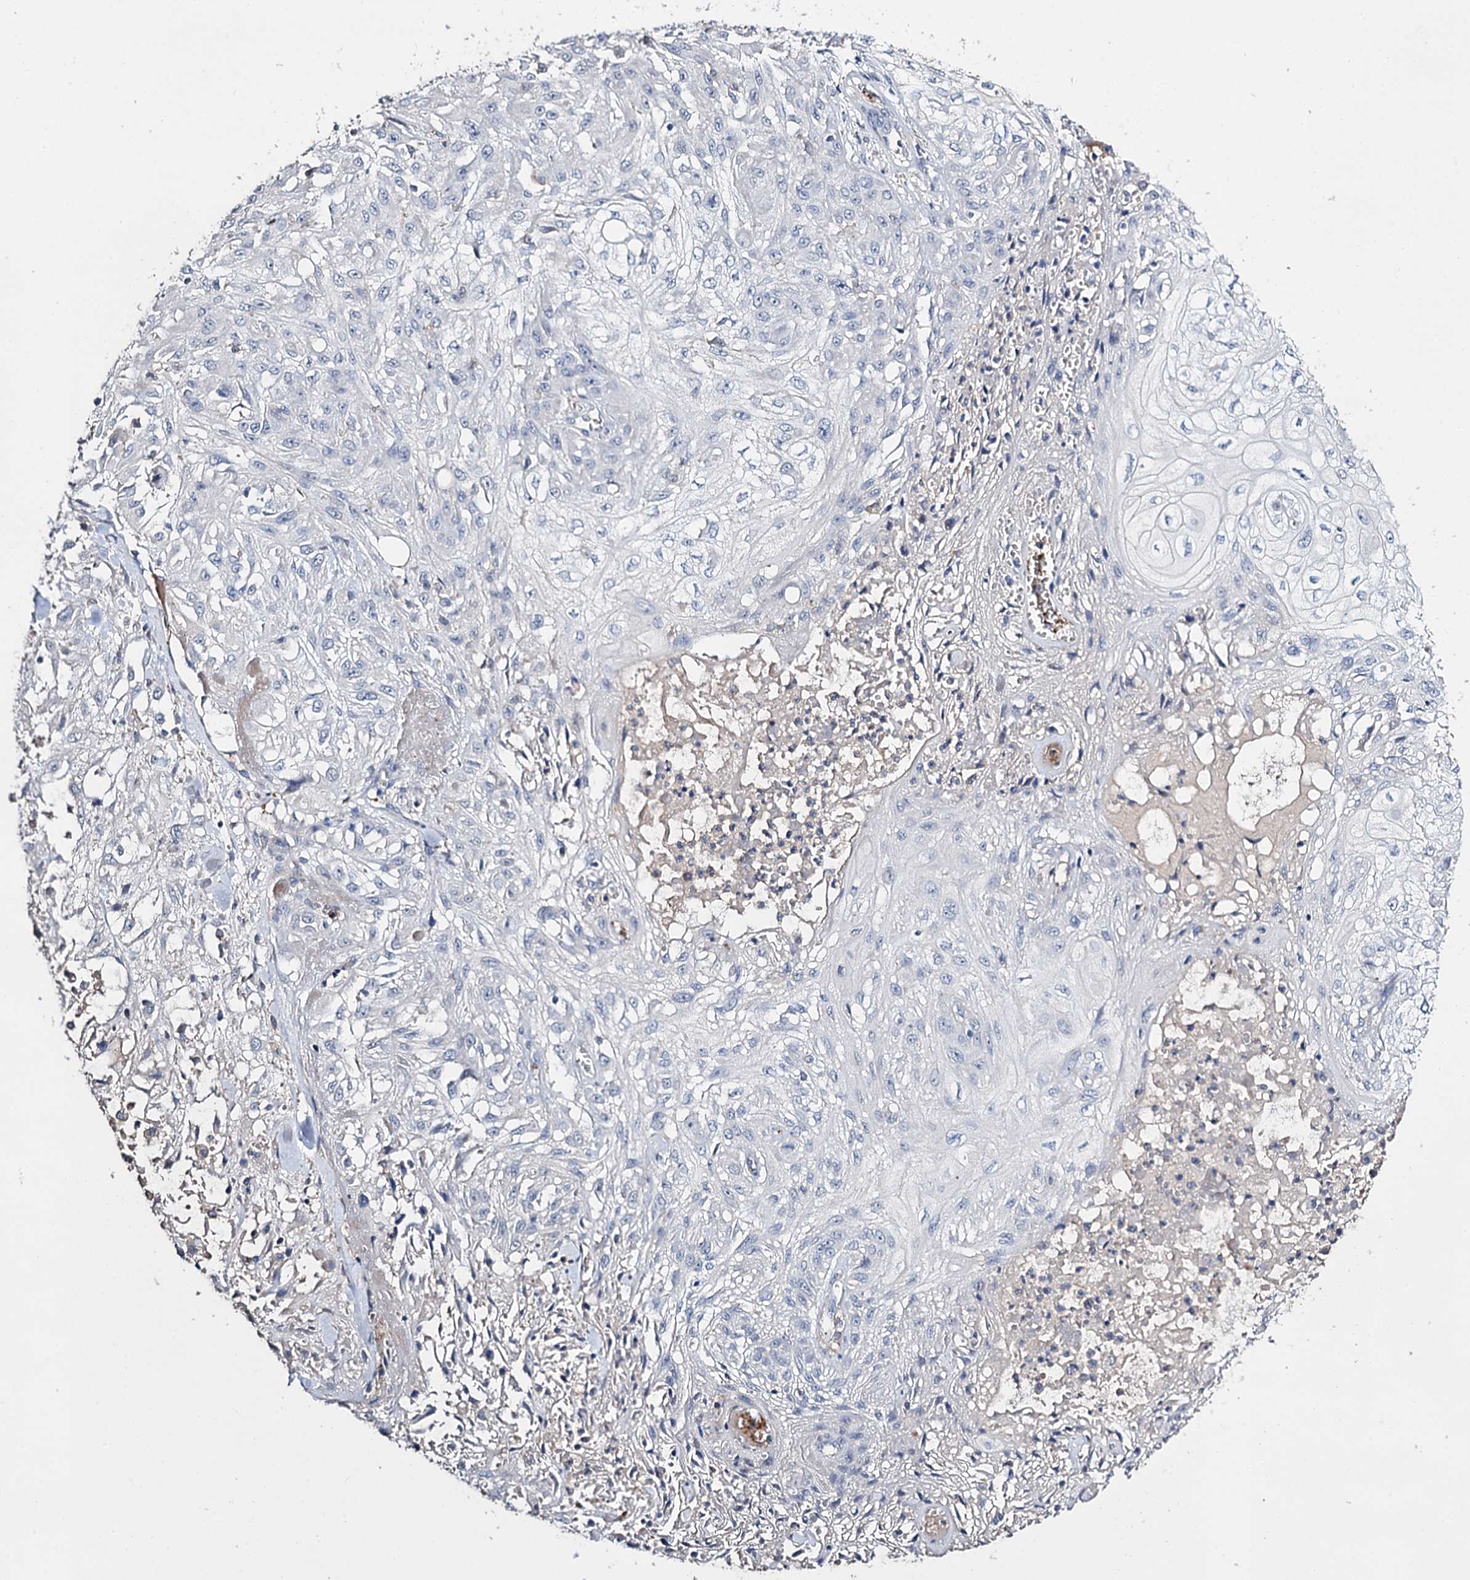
{"staining": {"intensity": "negative", "quantity": "none", "location": "none"}, "tissue": "skin cancer", "cell_type": "Tumor cells", "image_type": "cancer", "snomed": [{"axis": "morphology", "description": "Squamous cell carcinoma, NOS"}, {"axis": "morphology", "description": "Squamous cell carcinoma, metastatic, NOS"}, {"axis": "topography", "description": "Skin"}, {"axis": "topography", "description": "Lymph node"}], "caption": "The micrograph shows no staining of tumor cells in metastatic squamous cell carcinoma (skin).", "gene": "DNAH6", "patient": {"sex": "male", "age": 75}}